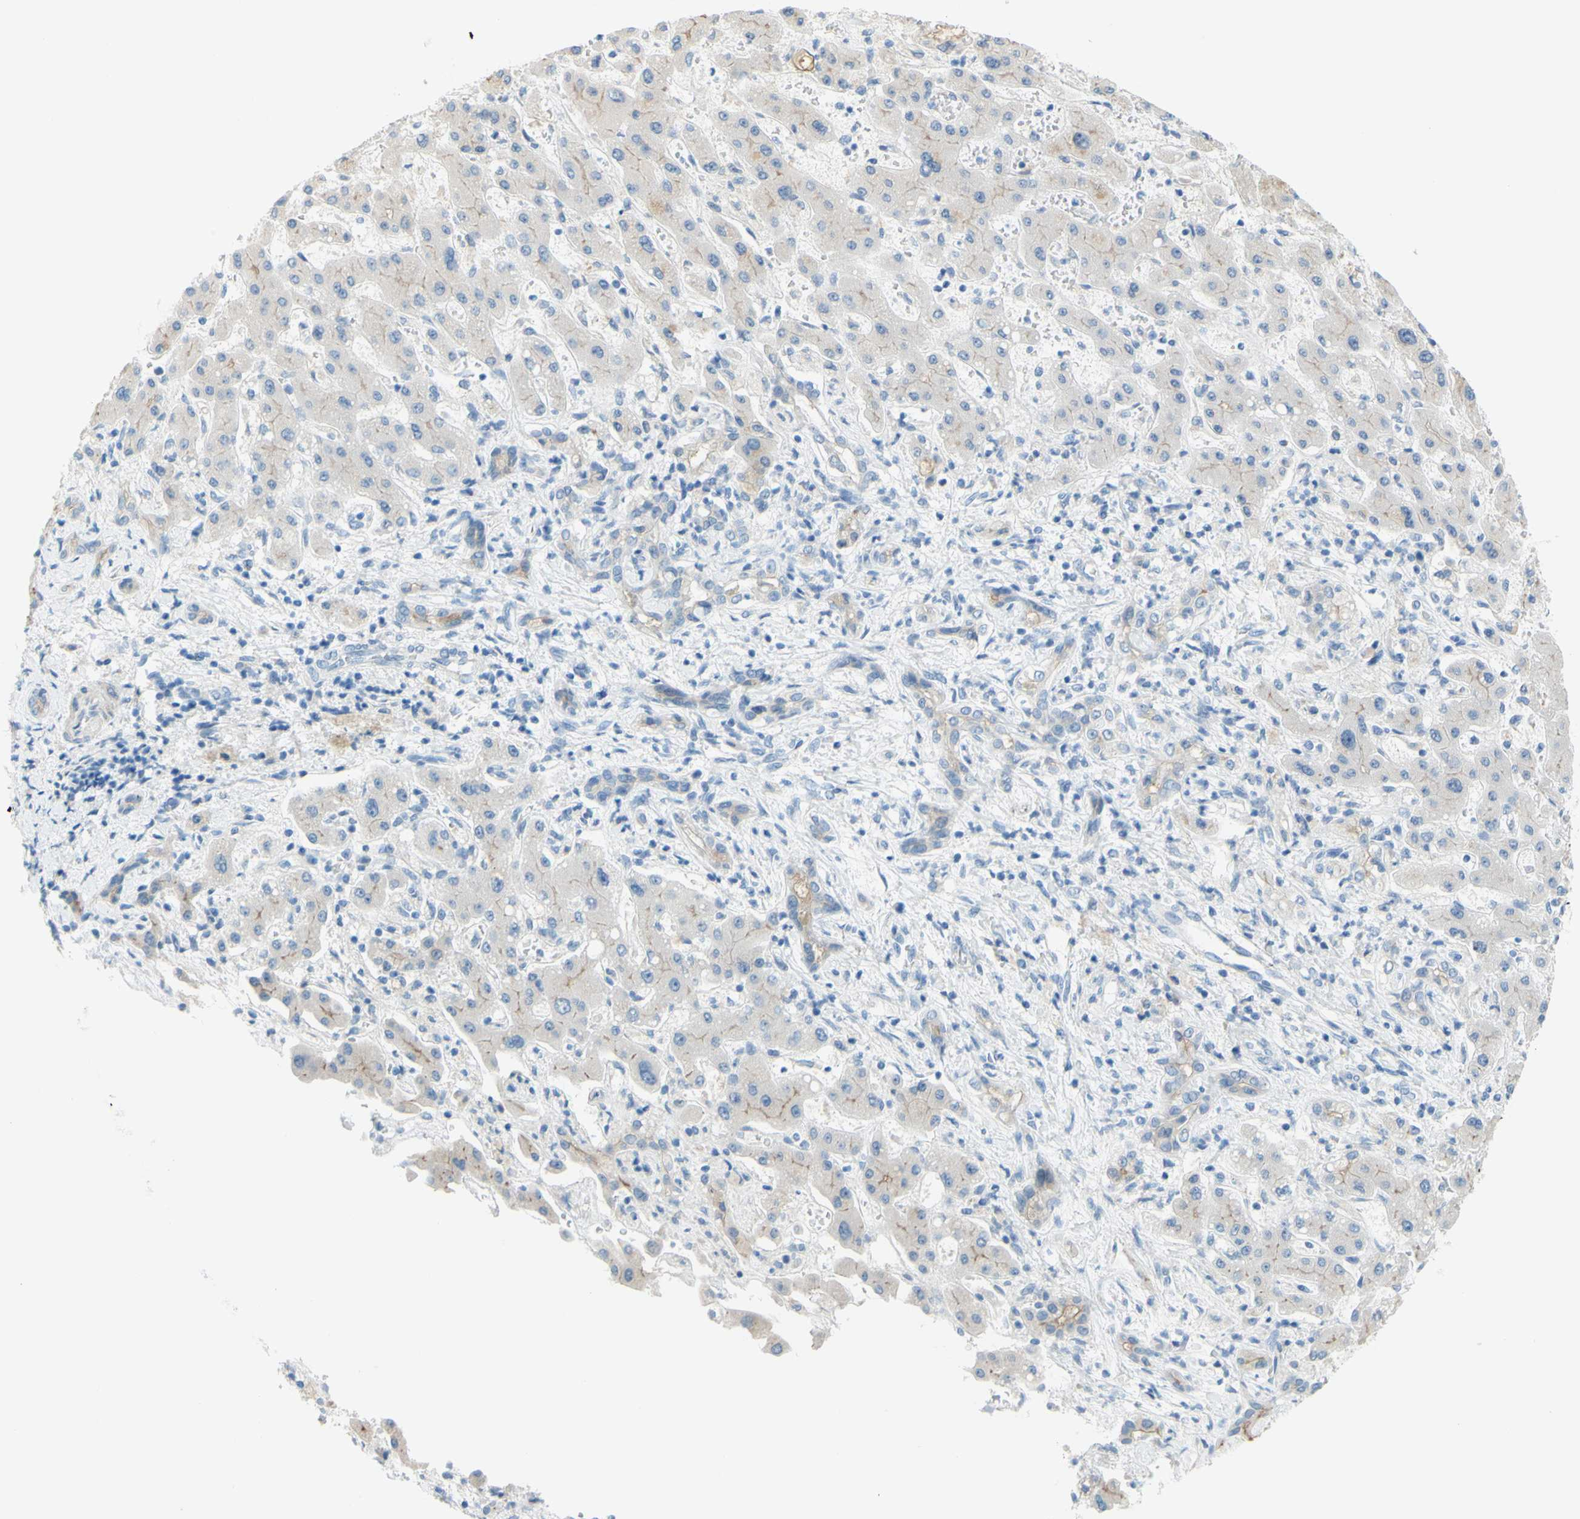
{"staining": {"intensity": "weak", "quantity": ">75%", "location": "cytoplasmic/membranous"}, "tissue": "liver cancer", "cell_type": "Tumor cells", "image_type": "cancer", "snomed": [{"axis": "morphology", "description": "Cholangiocarcinoma"}, {"axis": "topography", "description": "Liver"}], "caption": "Protein staining of liver cancer (cholangiocarcinoma) tissue displays weak cytoplasmic/membranous expression in approximately >75% of tumor cells. Using DAB (brown) and hematoxylin (blue) stains, captured at high magnification using brightfield microscopy.", "gene": "SLC1A2", "patient": {"sex": "male", "age": 50}}